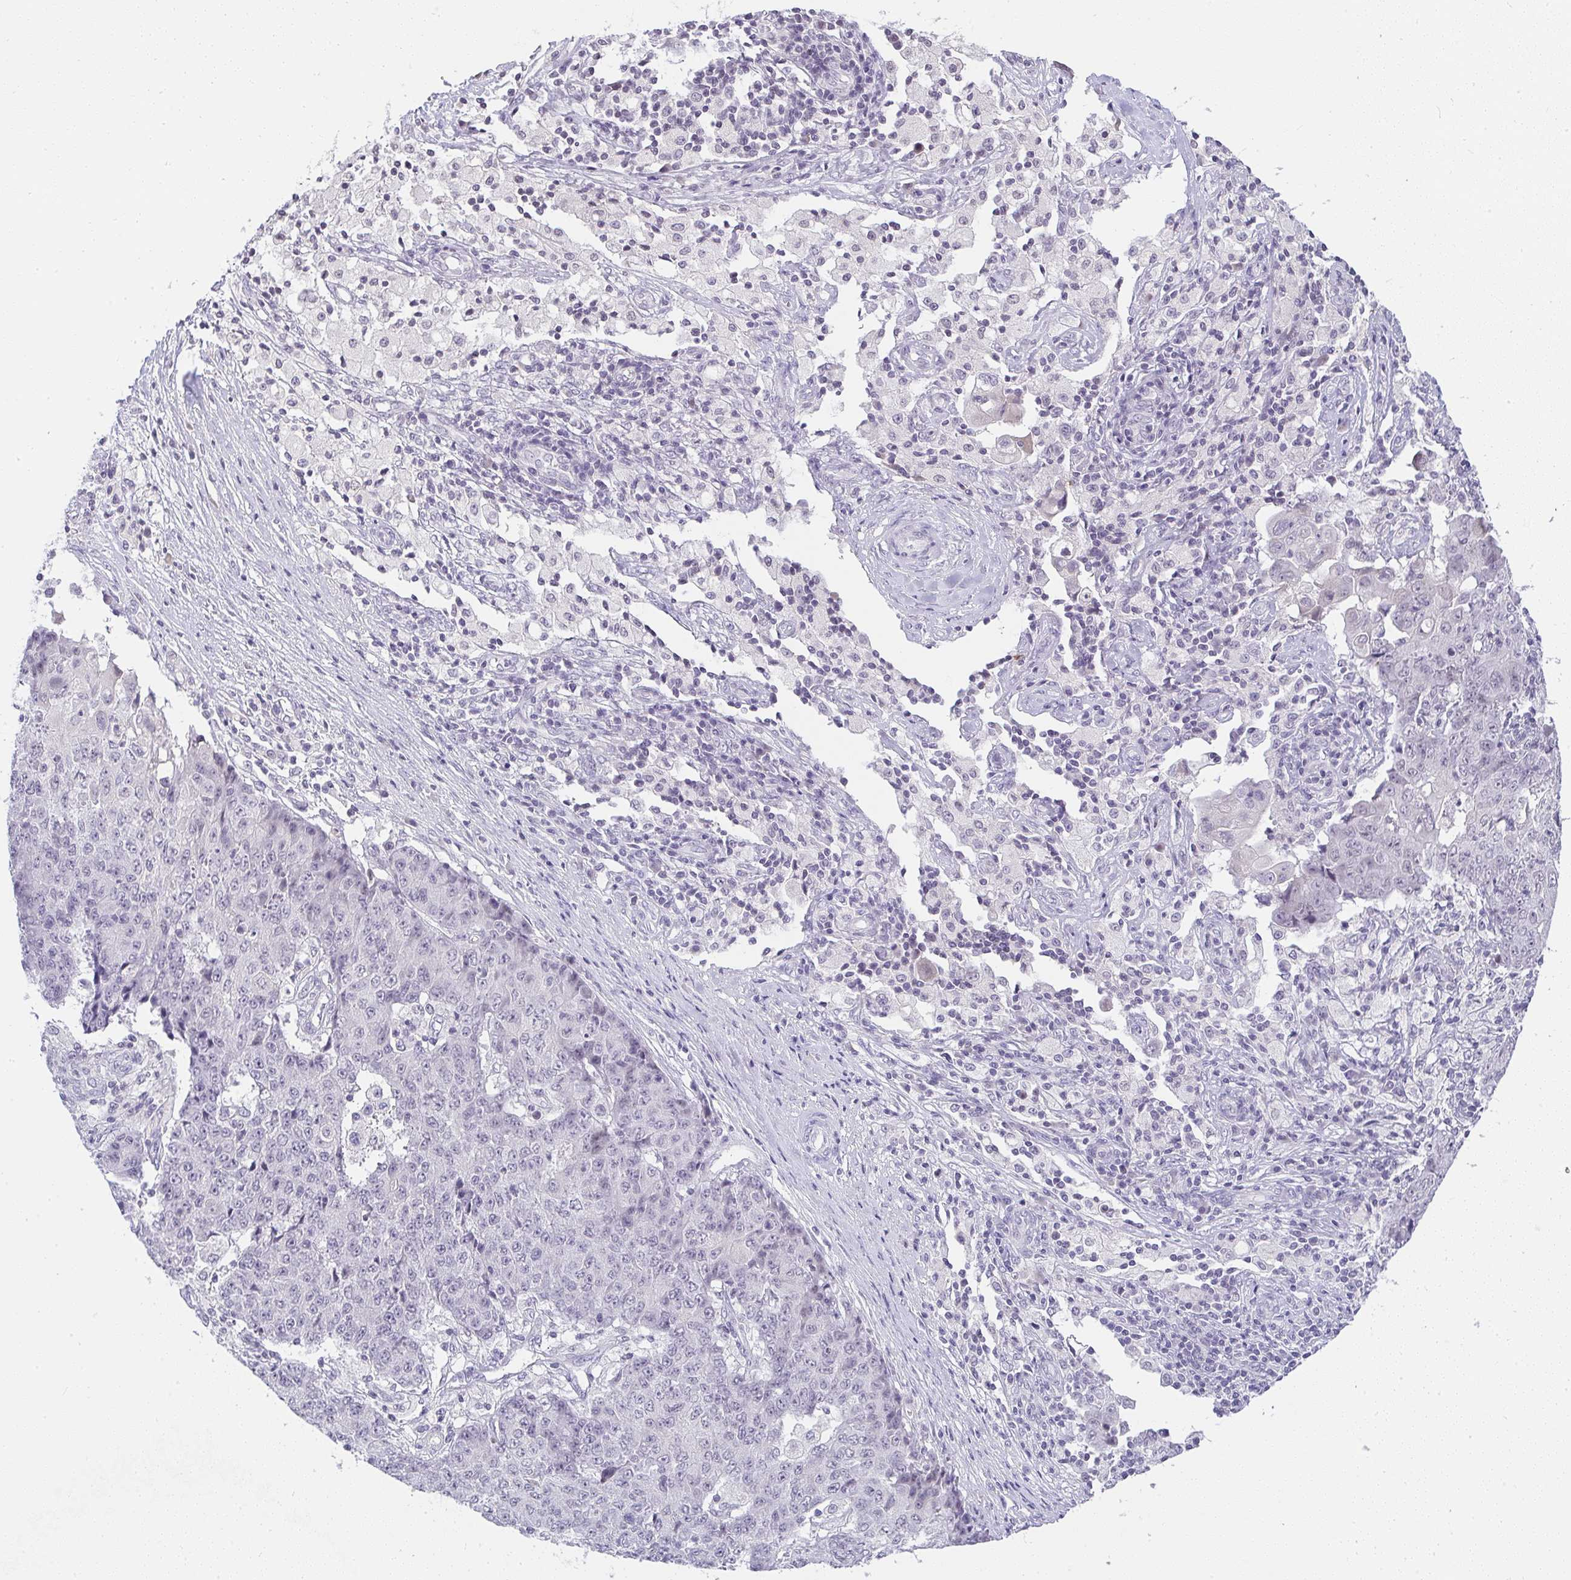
{"staining": {"intensity": "negative", "quantity": "none", "location": "none"}, "tissue": "ovarian cancer", "cell_type": "Tumor cells", "image_type": "cancer", "snomed": [{"axis": "morphology", "description": "Carcinoma, endometroid"}, {"axis": "topography", "description": "Ovary"}], "caption": "IHC of ovarian cancer shows no staining in tumor cells.", "gene": "CACNA1S", "patient": {"sex": "female", "age": 42}}